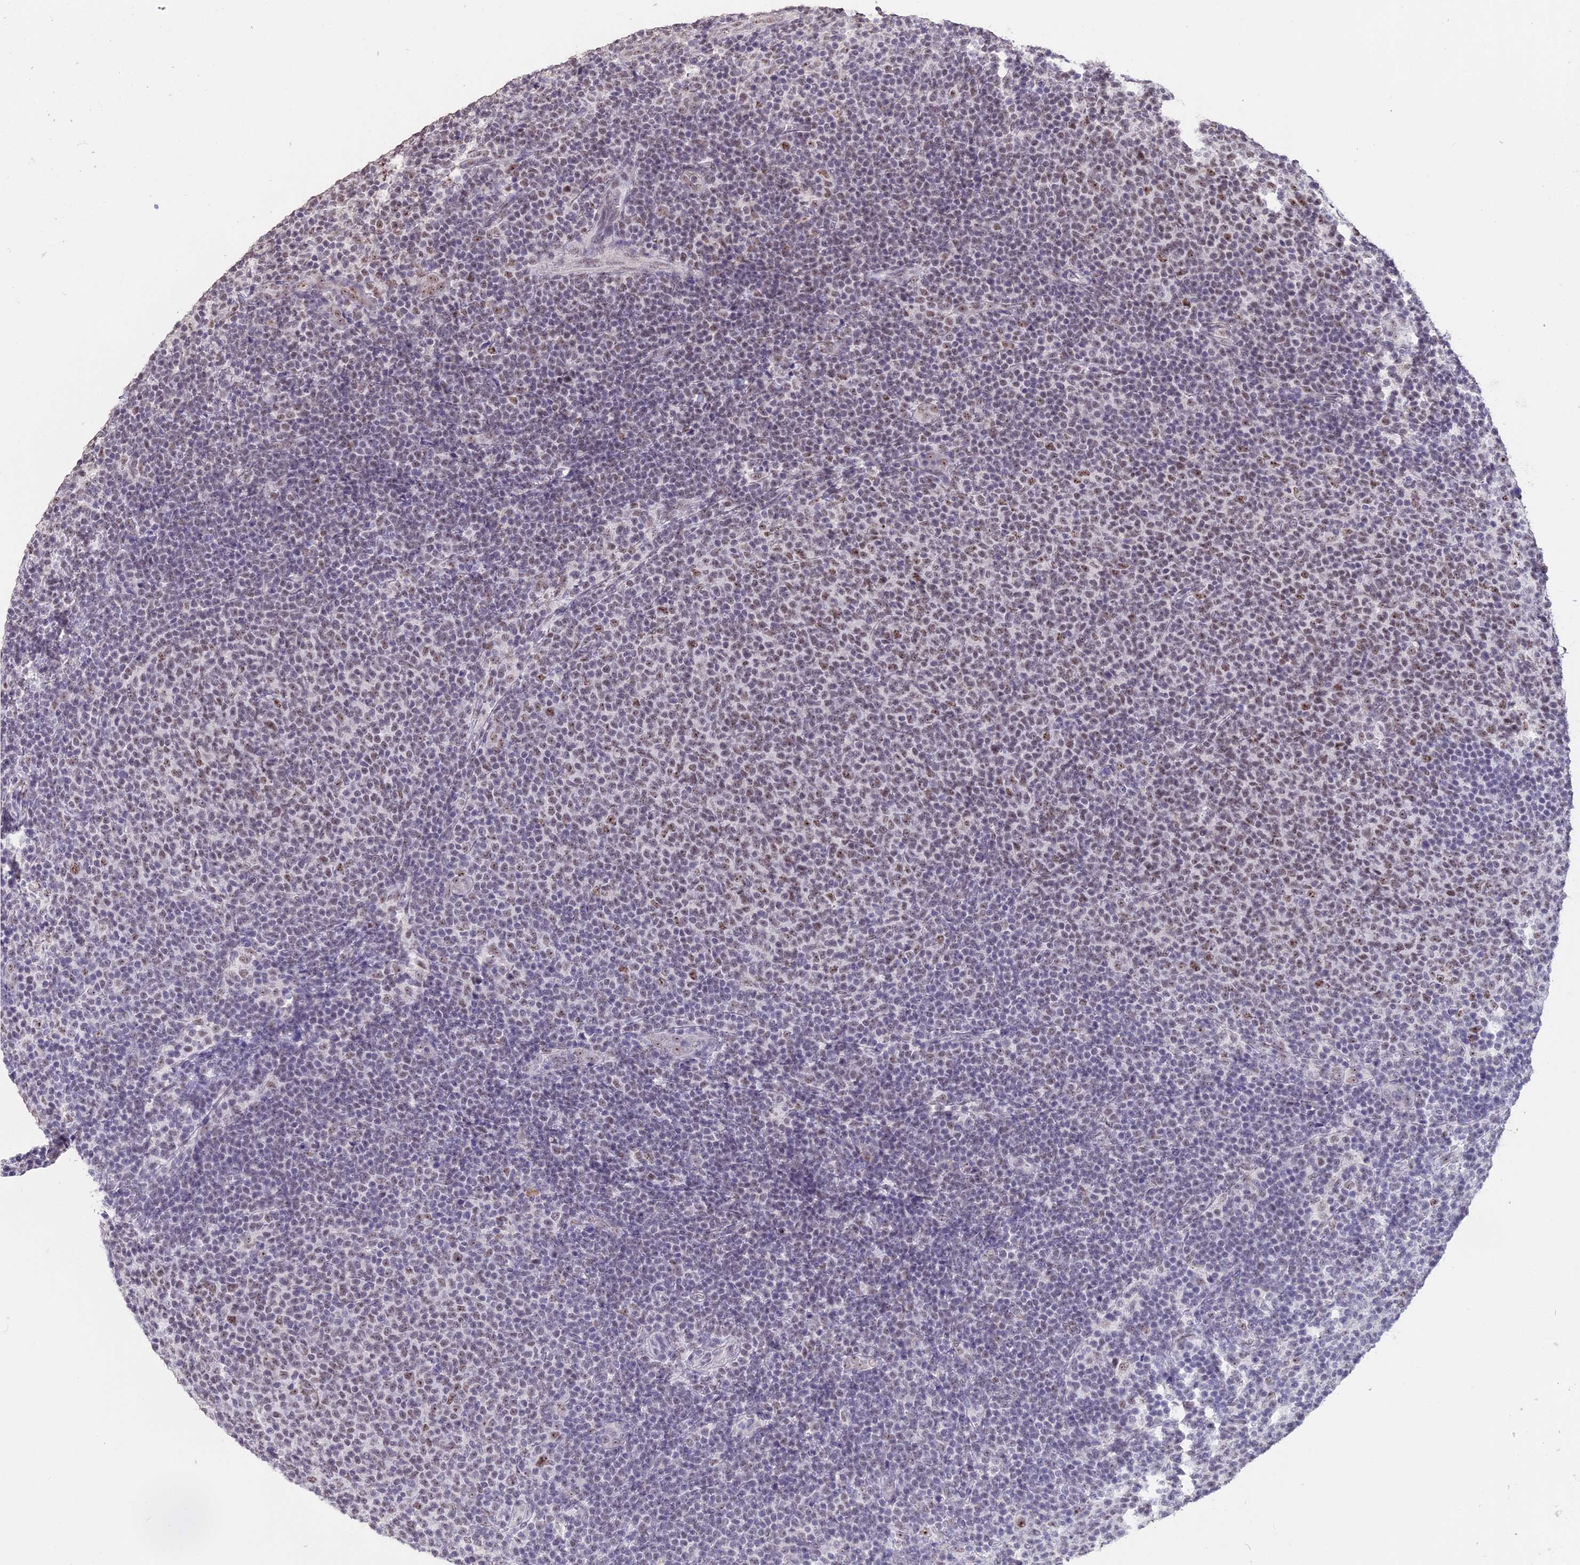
{"staining": {"intensity": "weak", "quantity": "25%-75%", "location": "nuclear"}, "tissue": "lymphoma", "cell_type": "Tumor cells", "image_type": "cancer", "snomed": [{"axis": "morphology", "description": "Malignant lymphoma, non-Hodgkin's type, Low grade"}, {"axis": "topography", "description": "Lymph node"}], "caption": "Low-grade malignant lymphoma, non-Hodgkin's type was stained to show a protein in brown. There is low levels of weak nuclear staining in approximately 25%-75% of tumor cells. (Stains: DAB (3,3'-diaminobenzidine) in brown, nuclei in blue, Microscopy: brightfield microscopy at high magnification).", "gene": "SETD2", "patient": {"sex": "male", "age": 66}}